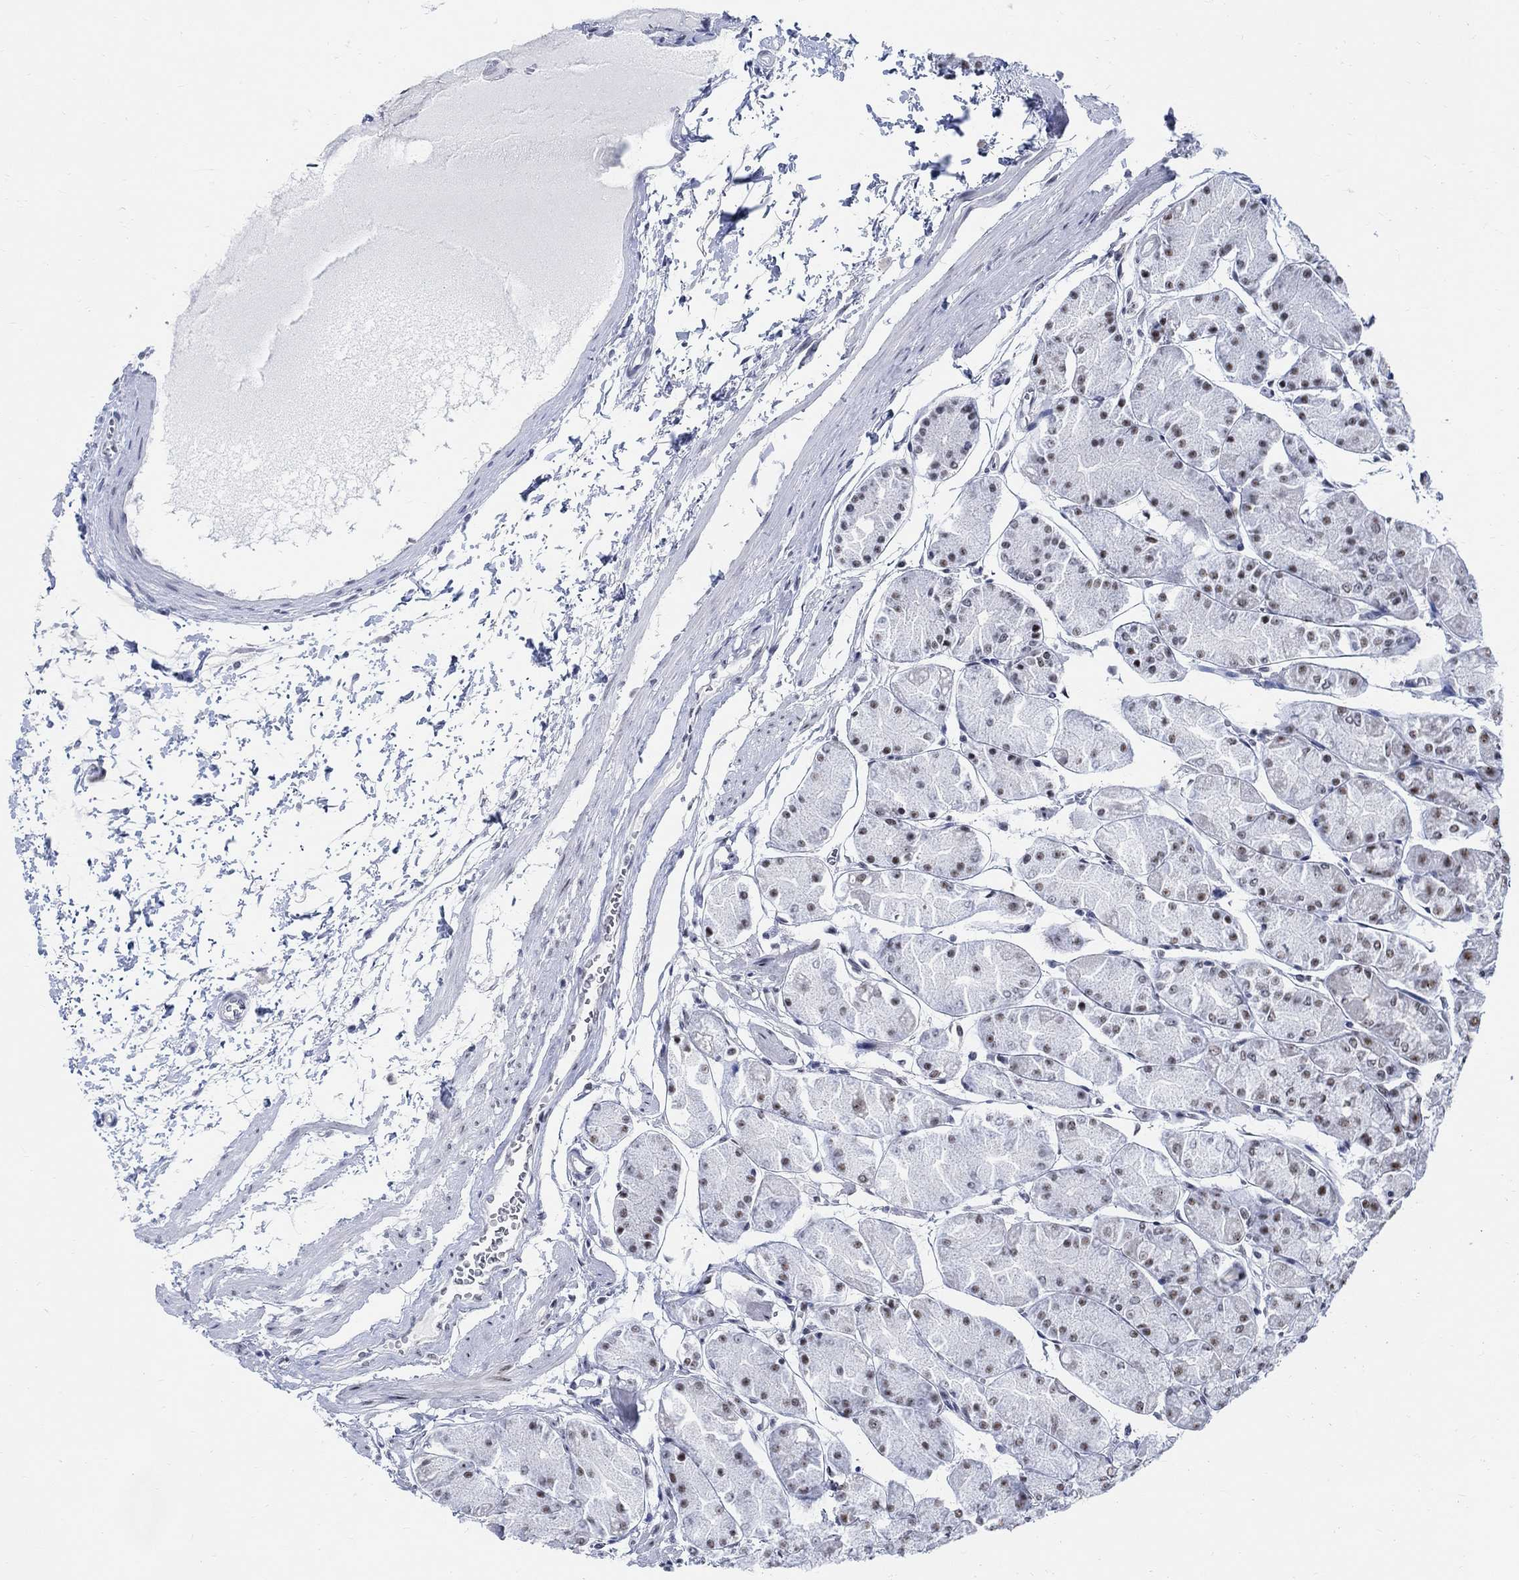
{"staining": {"intensity": "moderate", "quantity": "<25%", "location": "nuclear"}, "tissue": "stomach", "cell_type": "Glandular cells", "image_type": "normal", "snomed": [{"axis": "morphology", "description": "Normal tissue, NOS"}, {"axis": "topography", "description": "Stomach, upper"}], "caption": "DAB (3,3'-diaminobenzidine) immunohistochemical staining of normal stomach reveals moderate nuclear protein positivity in about <25% of glandular cells.", "gene": "DLK1", "patient": {"sex": "male", "age": 60}}